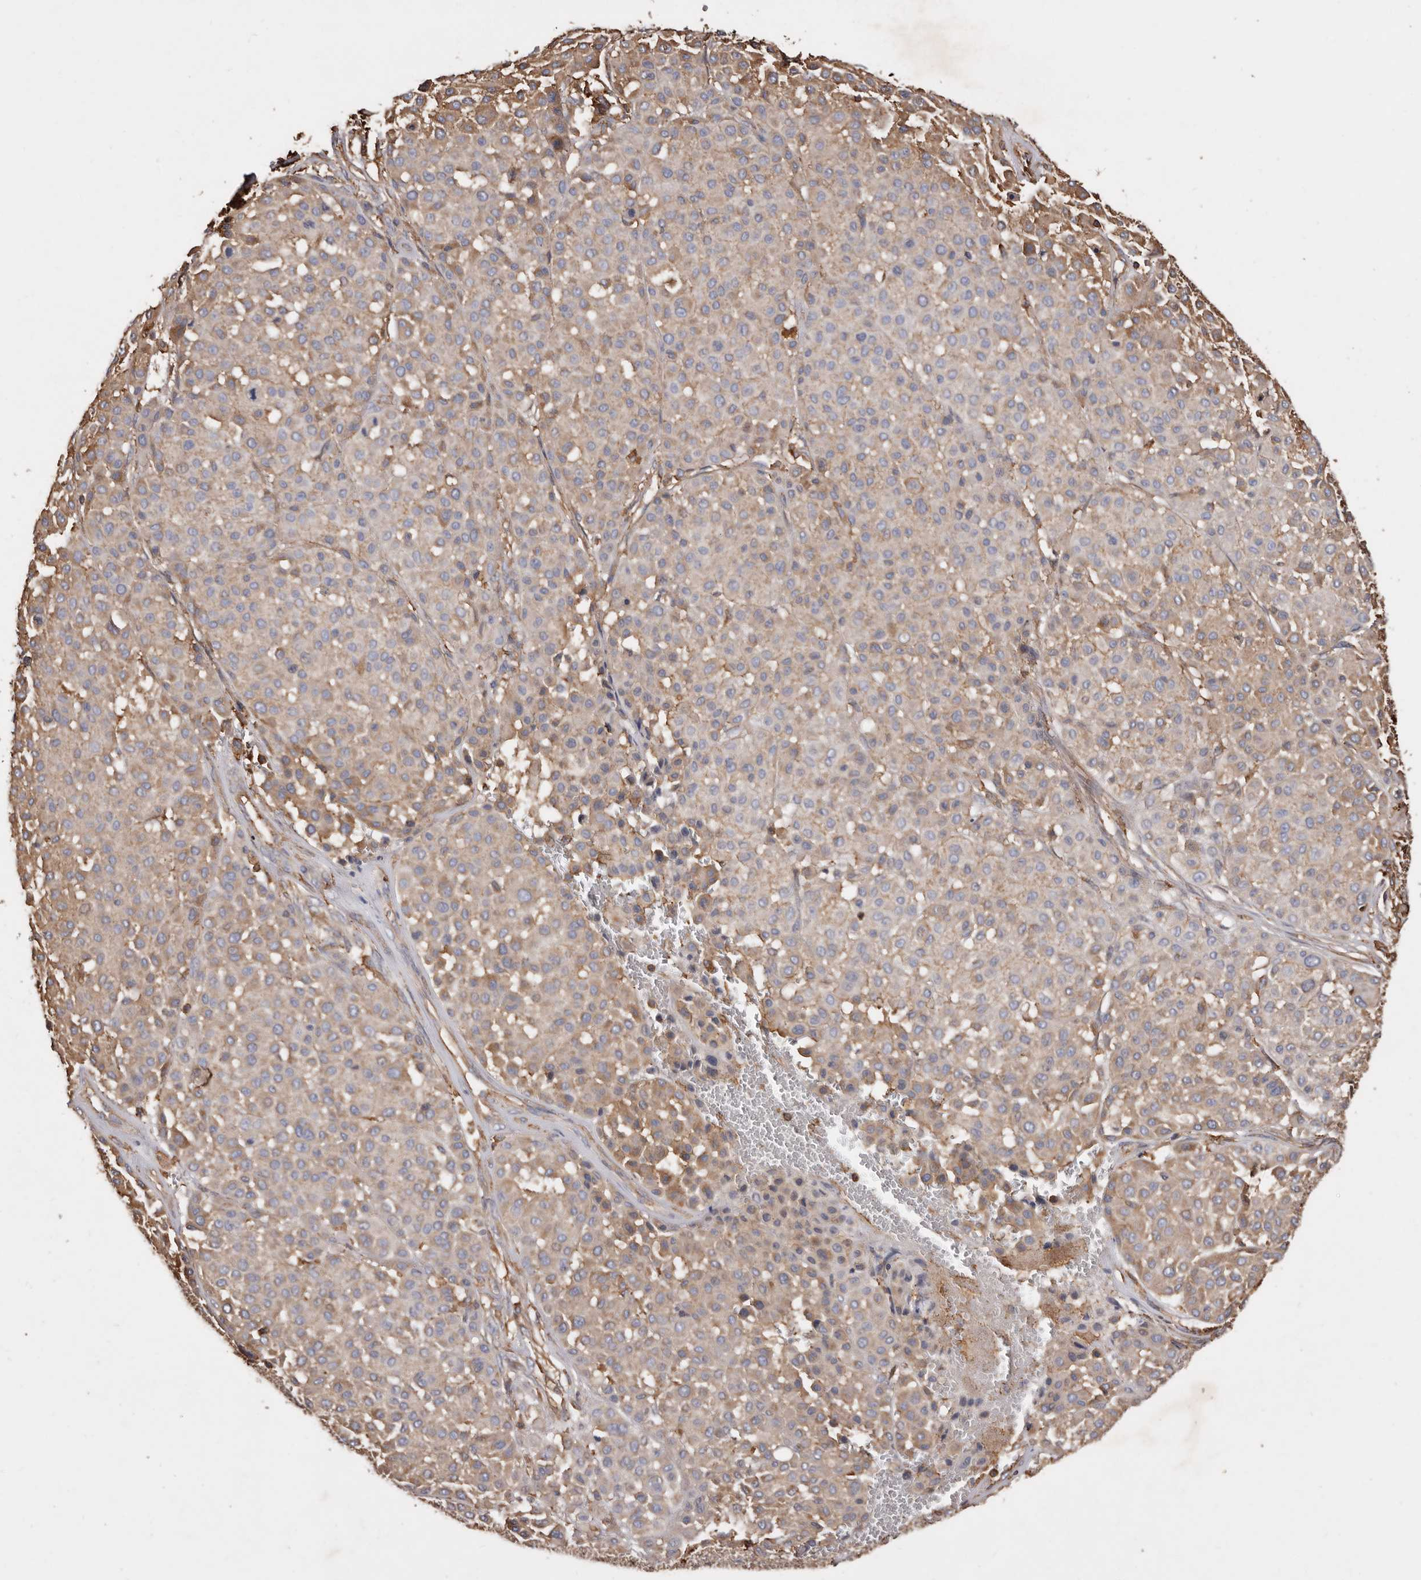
{"staining": {"intensity": "weak", "quantity": ">75%", "location": "cytoplasmic/membranous"}, "tissue": "melanoma", "cell_type": "Tumor cells", "image_type": "cancer", "snomed": [{"axis": "morphology", "description": "Malignant melanoma, Metastatic site"}, {"axis": "topography", "description": "Soft tissue"}], "caption": "Protein expression by immunohistochemistry exhibits weak cytoplasmic/membranous staining in approximately >75% of tumor cells in malignant melanoma (metastatic site). (brown staining indicates protein expression, while blue staining denotes nuclei).", "gene": "COQ8B", "patient": {"sex": "male", "age": 41}}